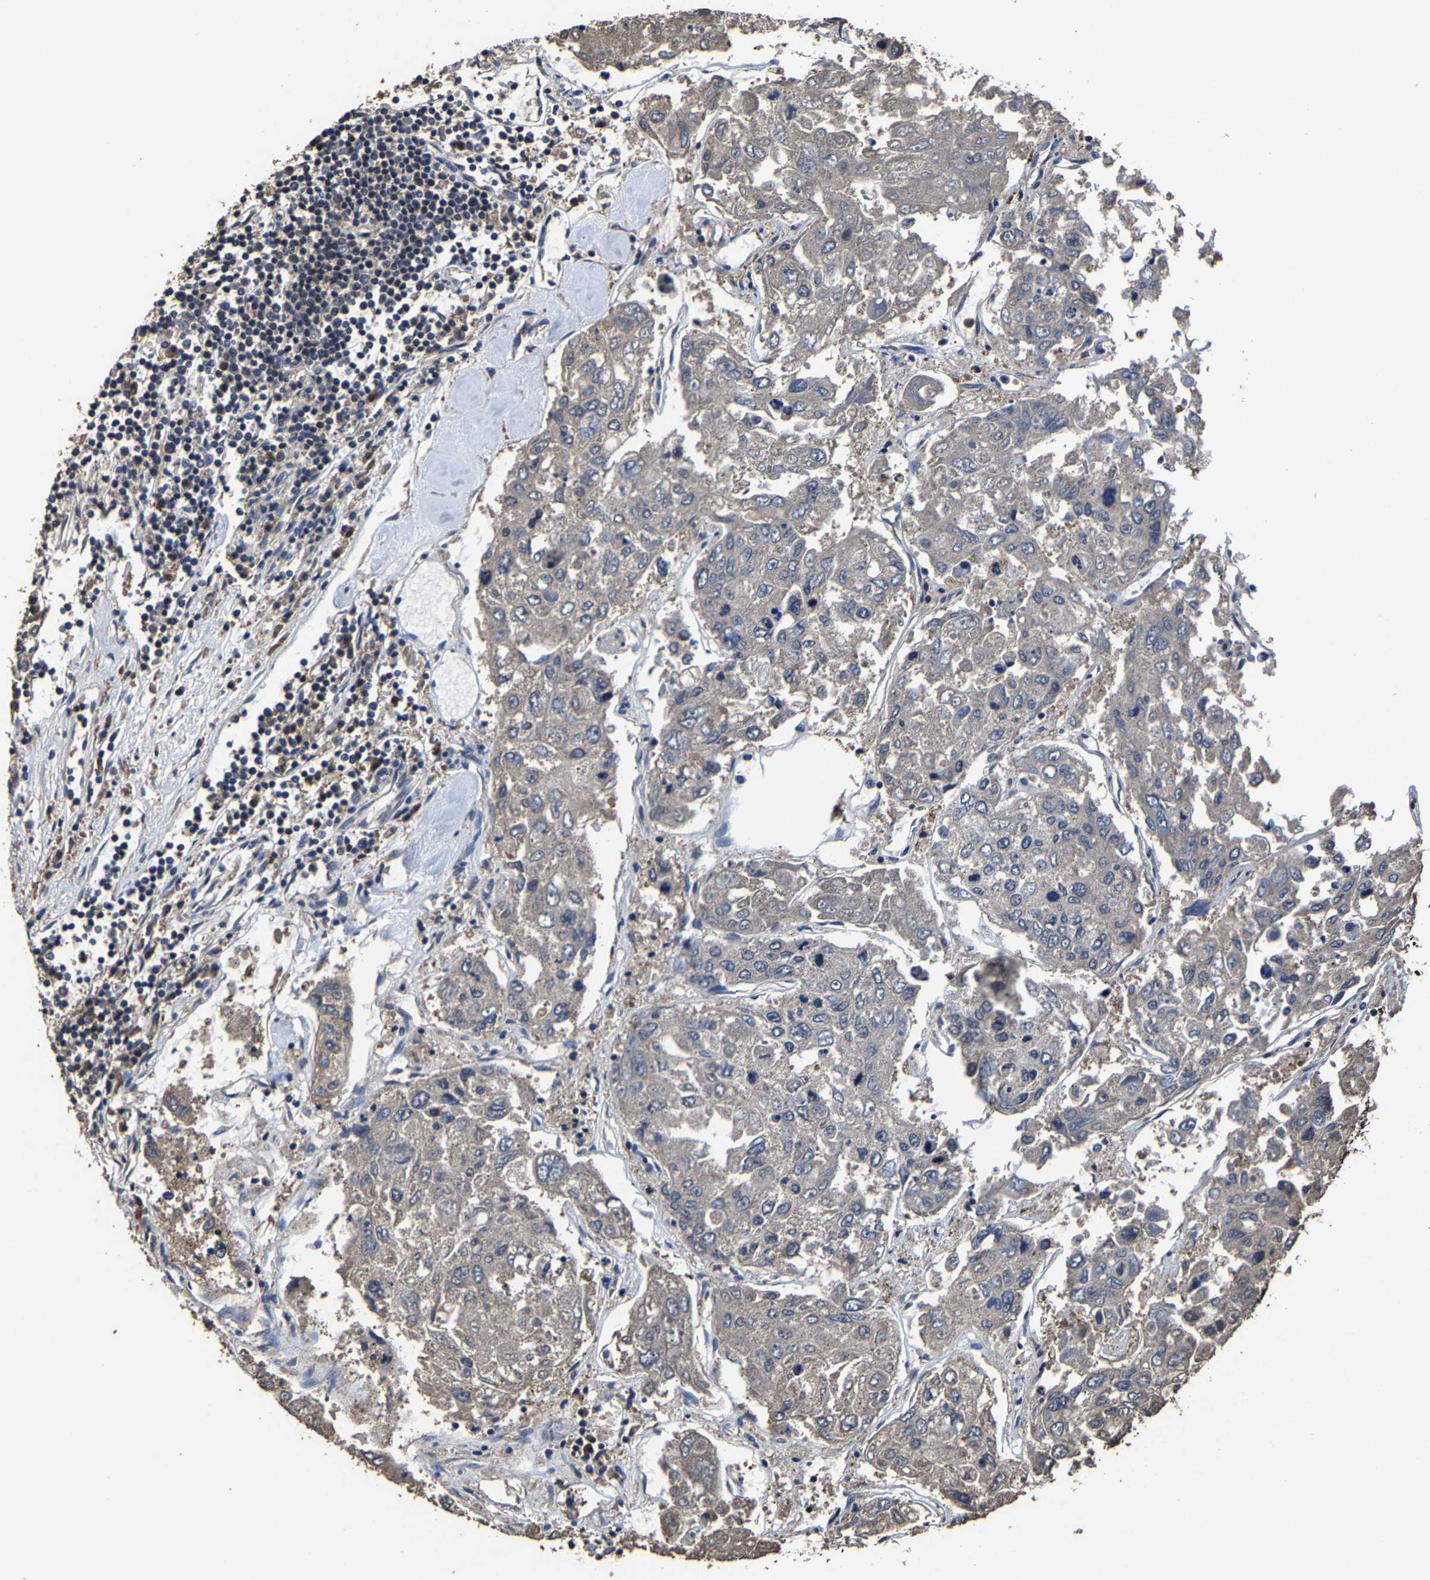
{"staining": {"intensity": "negative", "quantity": "none", "location": "none"}, "tissue": "urothelial cancer", "cell_type": "Tumor cells", "image_type": "cancer", "snomed": [{"axis": "morphology", "description": "Urothelial carcinoma, High grade"}, {"axis": "topography", "description": "Lymph node"}, {"axis": "topography", "description": "Urinary bladder"}], "caption": "There is no significant staining in tumor cells of urothelial cancer.", "gene": "EBAG9", "patient": {"sex": "male", "age": 51}}